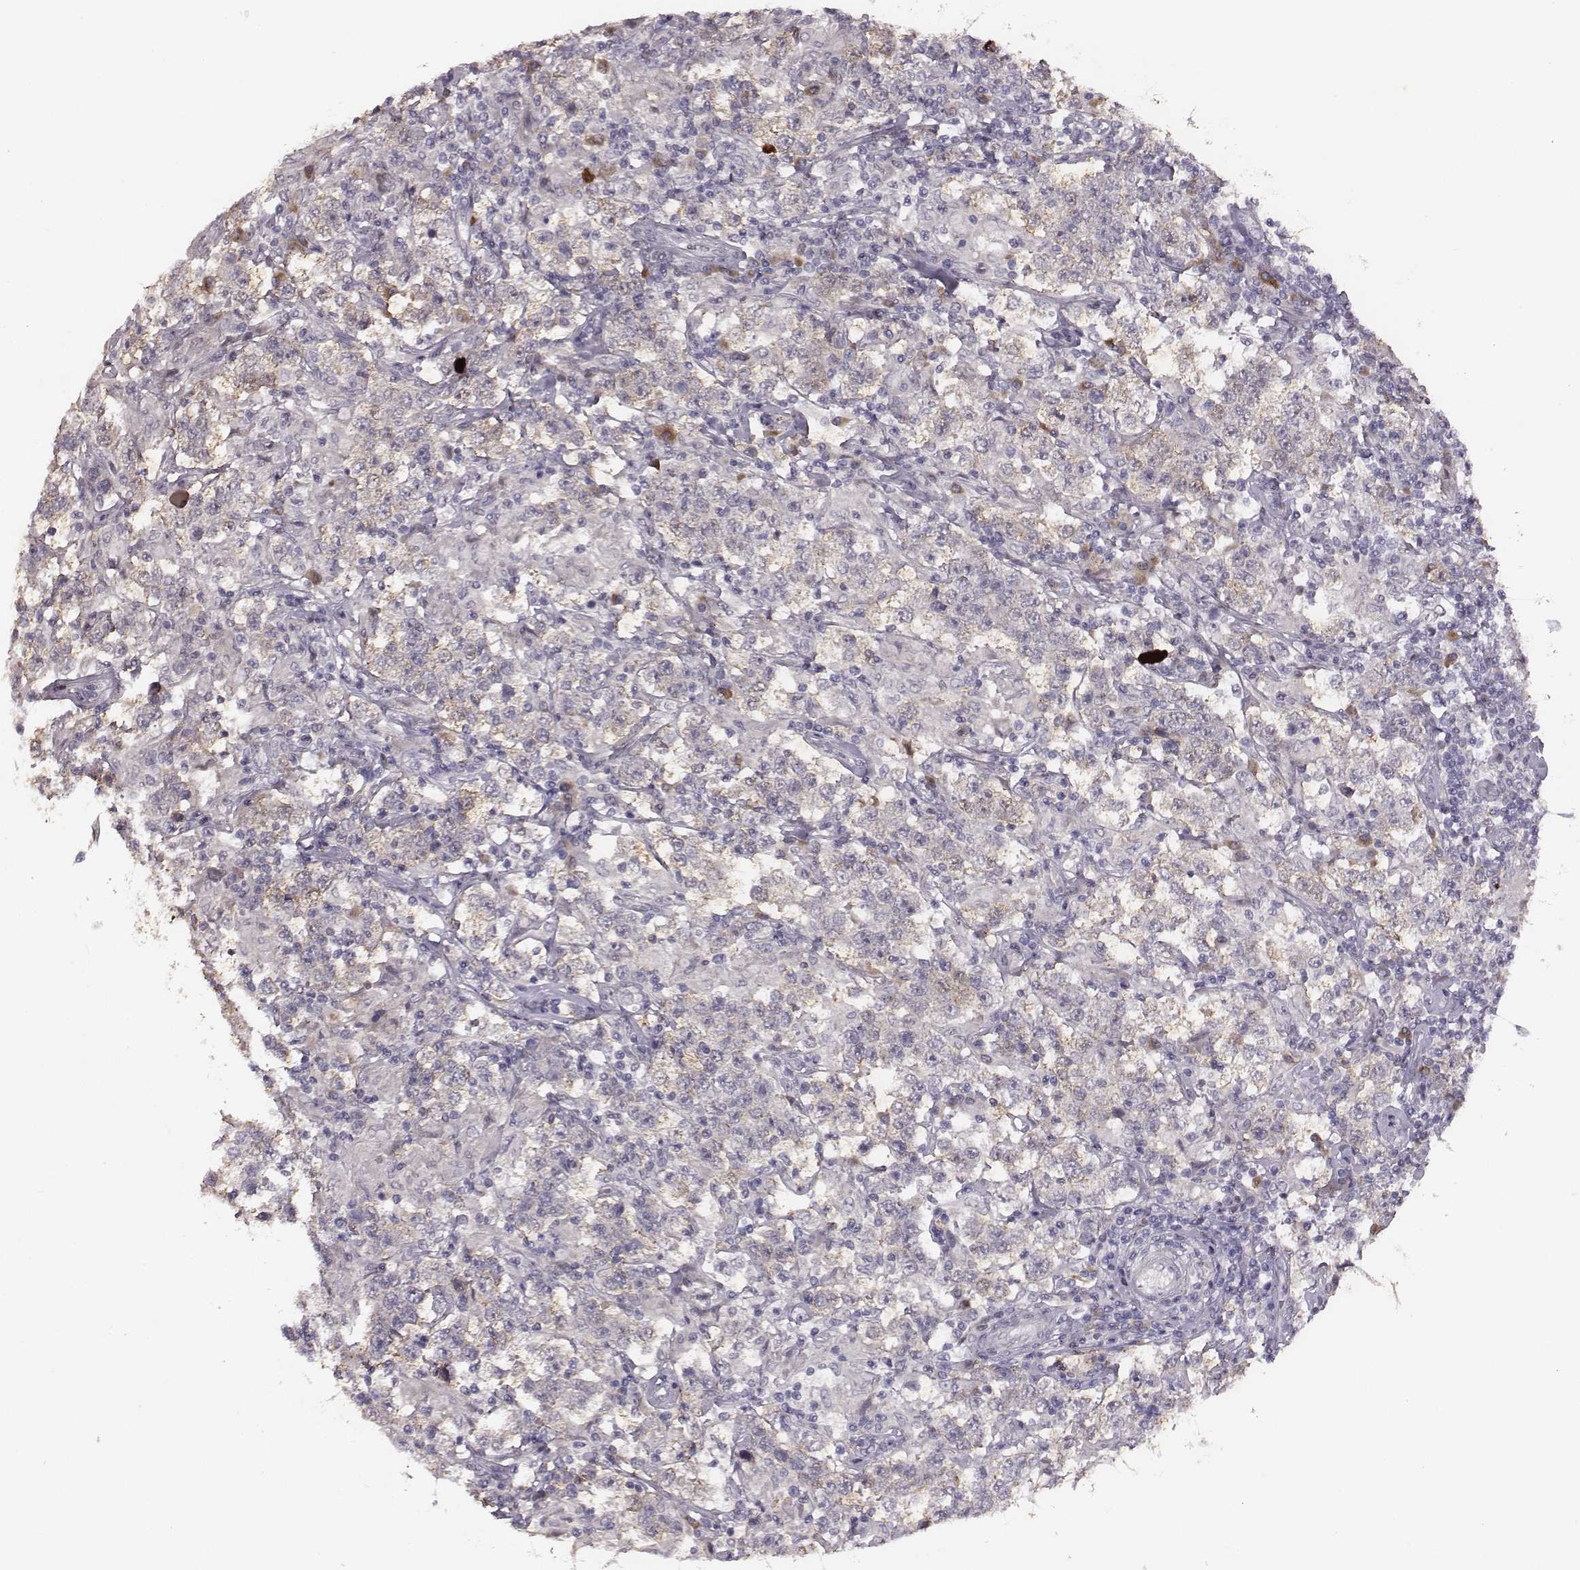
{"staining": {"intensity": "negative", "quantity": "none", "location": "none"}, "tissue": "testis cancer", "cell_type": "Tumor cells", "image_type": "cancer", "snomed": [{"axis": "morphology", "description": "Seminoma, NOS"}, {"axis": "morphology", "description": "Carcinoma, Embryonal, NOS"}, {"axis": "topography", "description": "Testis"}], "caption": "The photomicrograph displays no staining of tumor cells in embryonal carcinoma (testis).", "gene": "SLC22A6", "patient": {"sex": "male", "age": 41}}